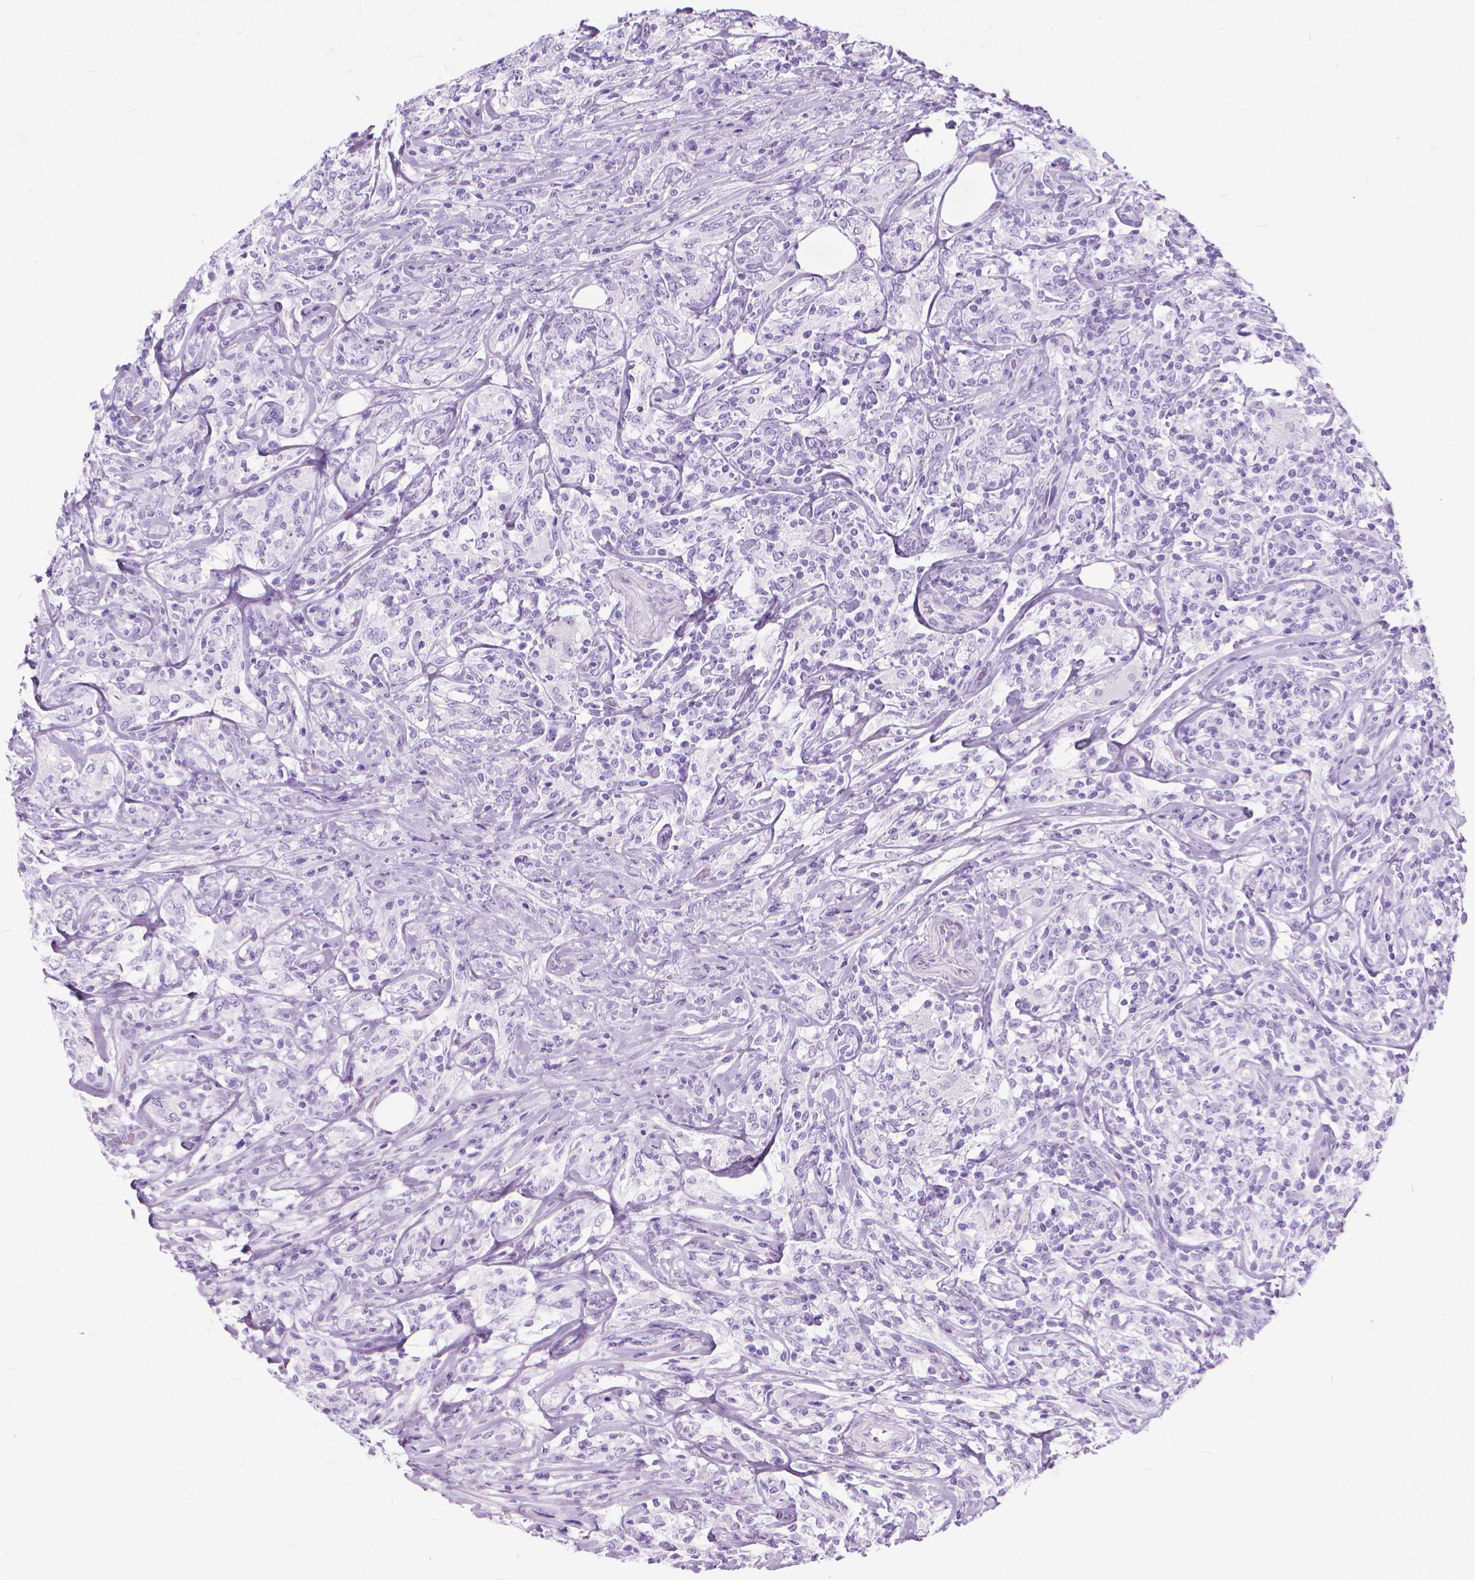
{"staining": {"intensity": "negative", "quantity": "none", "location": "none"}, "tissue": "lymphoma", "cell_type": "Tumor cells", "image_type": "cancer", "snomed": [{"axis": "morphology", "description": "Malignant lymphoma, non-Hodgkin's type, High grade"}, {"axis": "topography", "description": "Lymph node"}], "caption": "An immunohistochemistry (IHC) histopathology image of lymphoma is shown. There is no staining in tumor cells of lymphoma.", "gene": "HTR2B", "patient": {"sex": "female", "age": 84}}